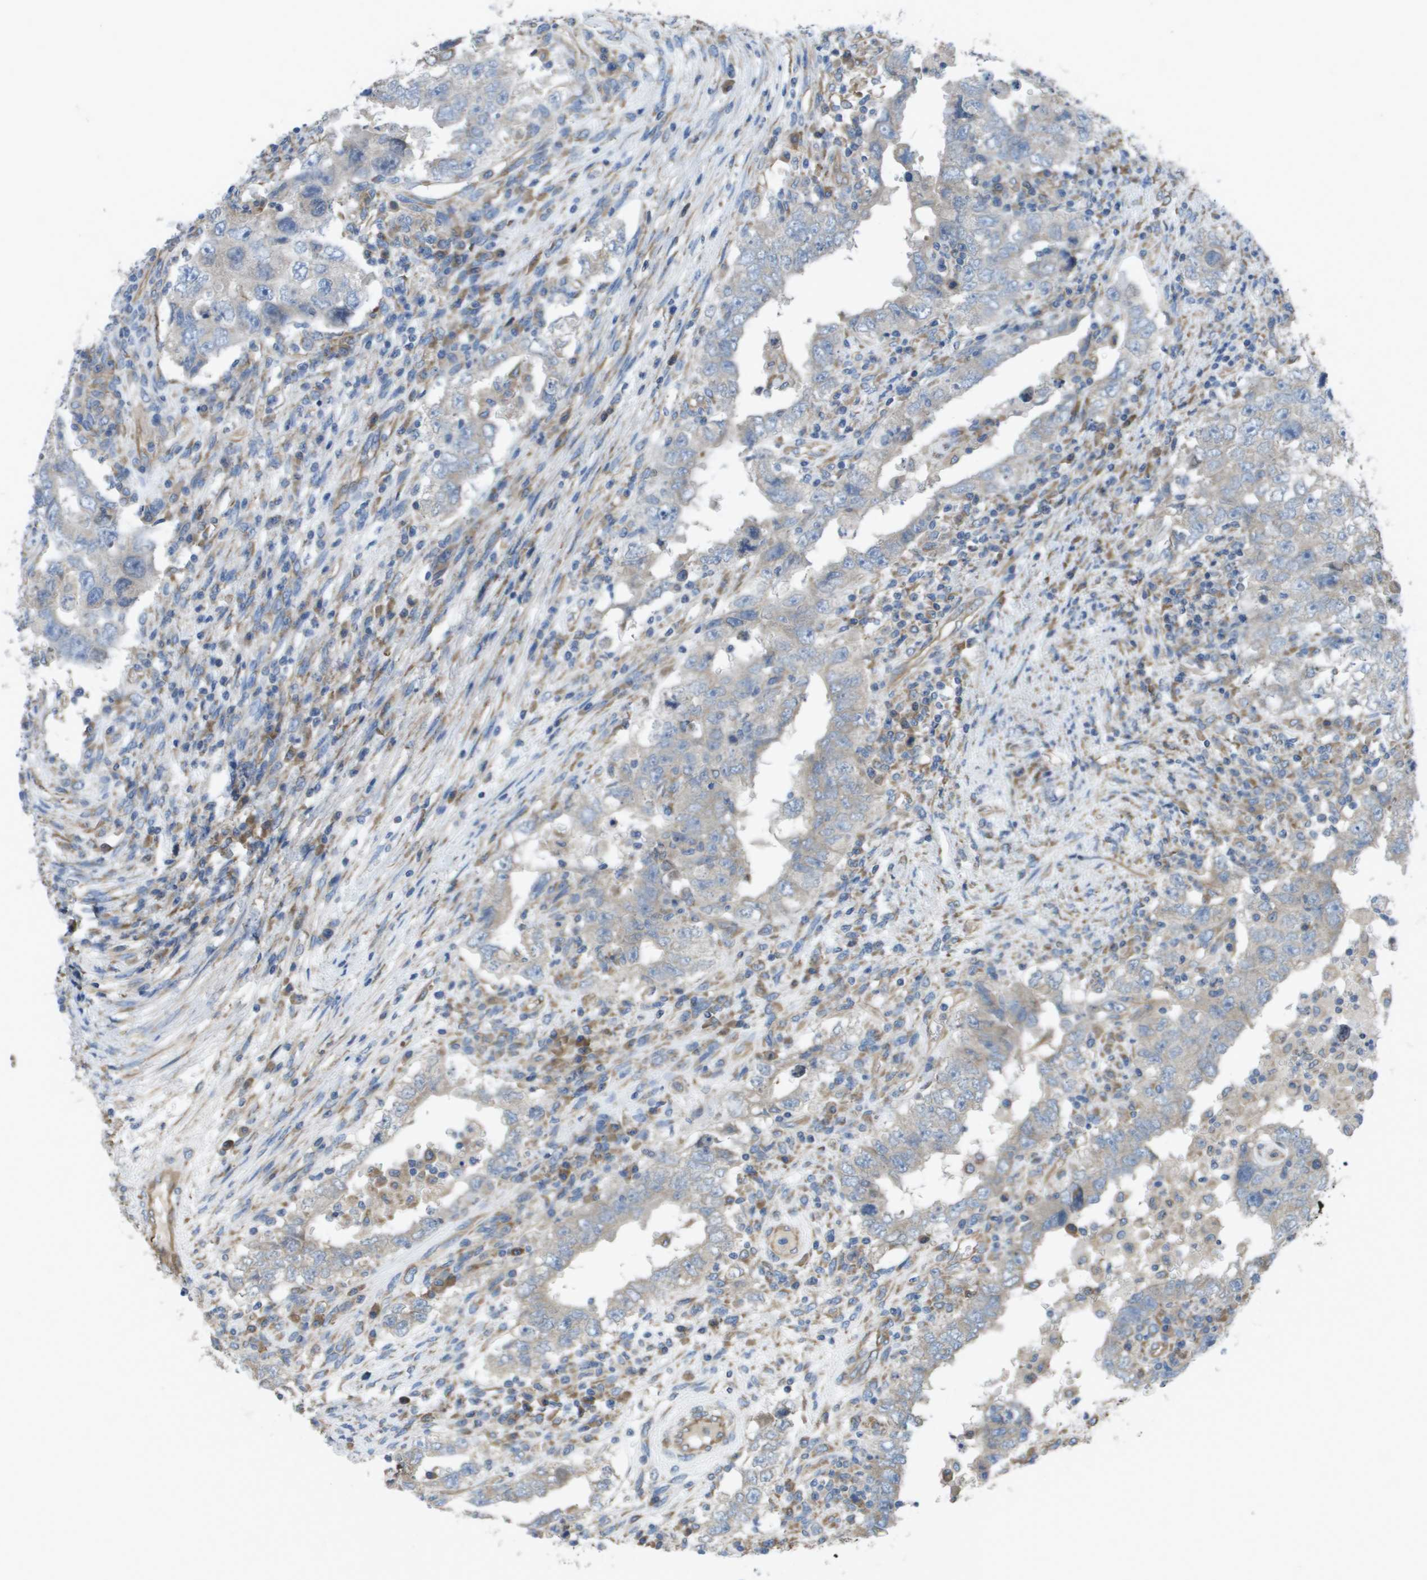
{"staining": {"intensity": "negative", "quantity": "none", "location": "none"}, "tissue": "testis cancer", "cell_type": "Tumor cells", "image_type": "cancer", "snomed": [{"axis": "morphology", "description": "Carcinoma, Embryonal, NOS"}, {"axis": "topography", "description": "Testis"}], "caption": "Tumor cells show no significant expression in testis embryonal carcinoma.", "gene": "CLCN2", "patient": {"sex": "male", "age": 26}}